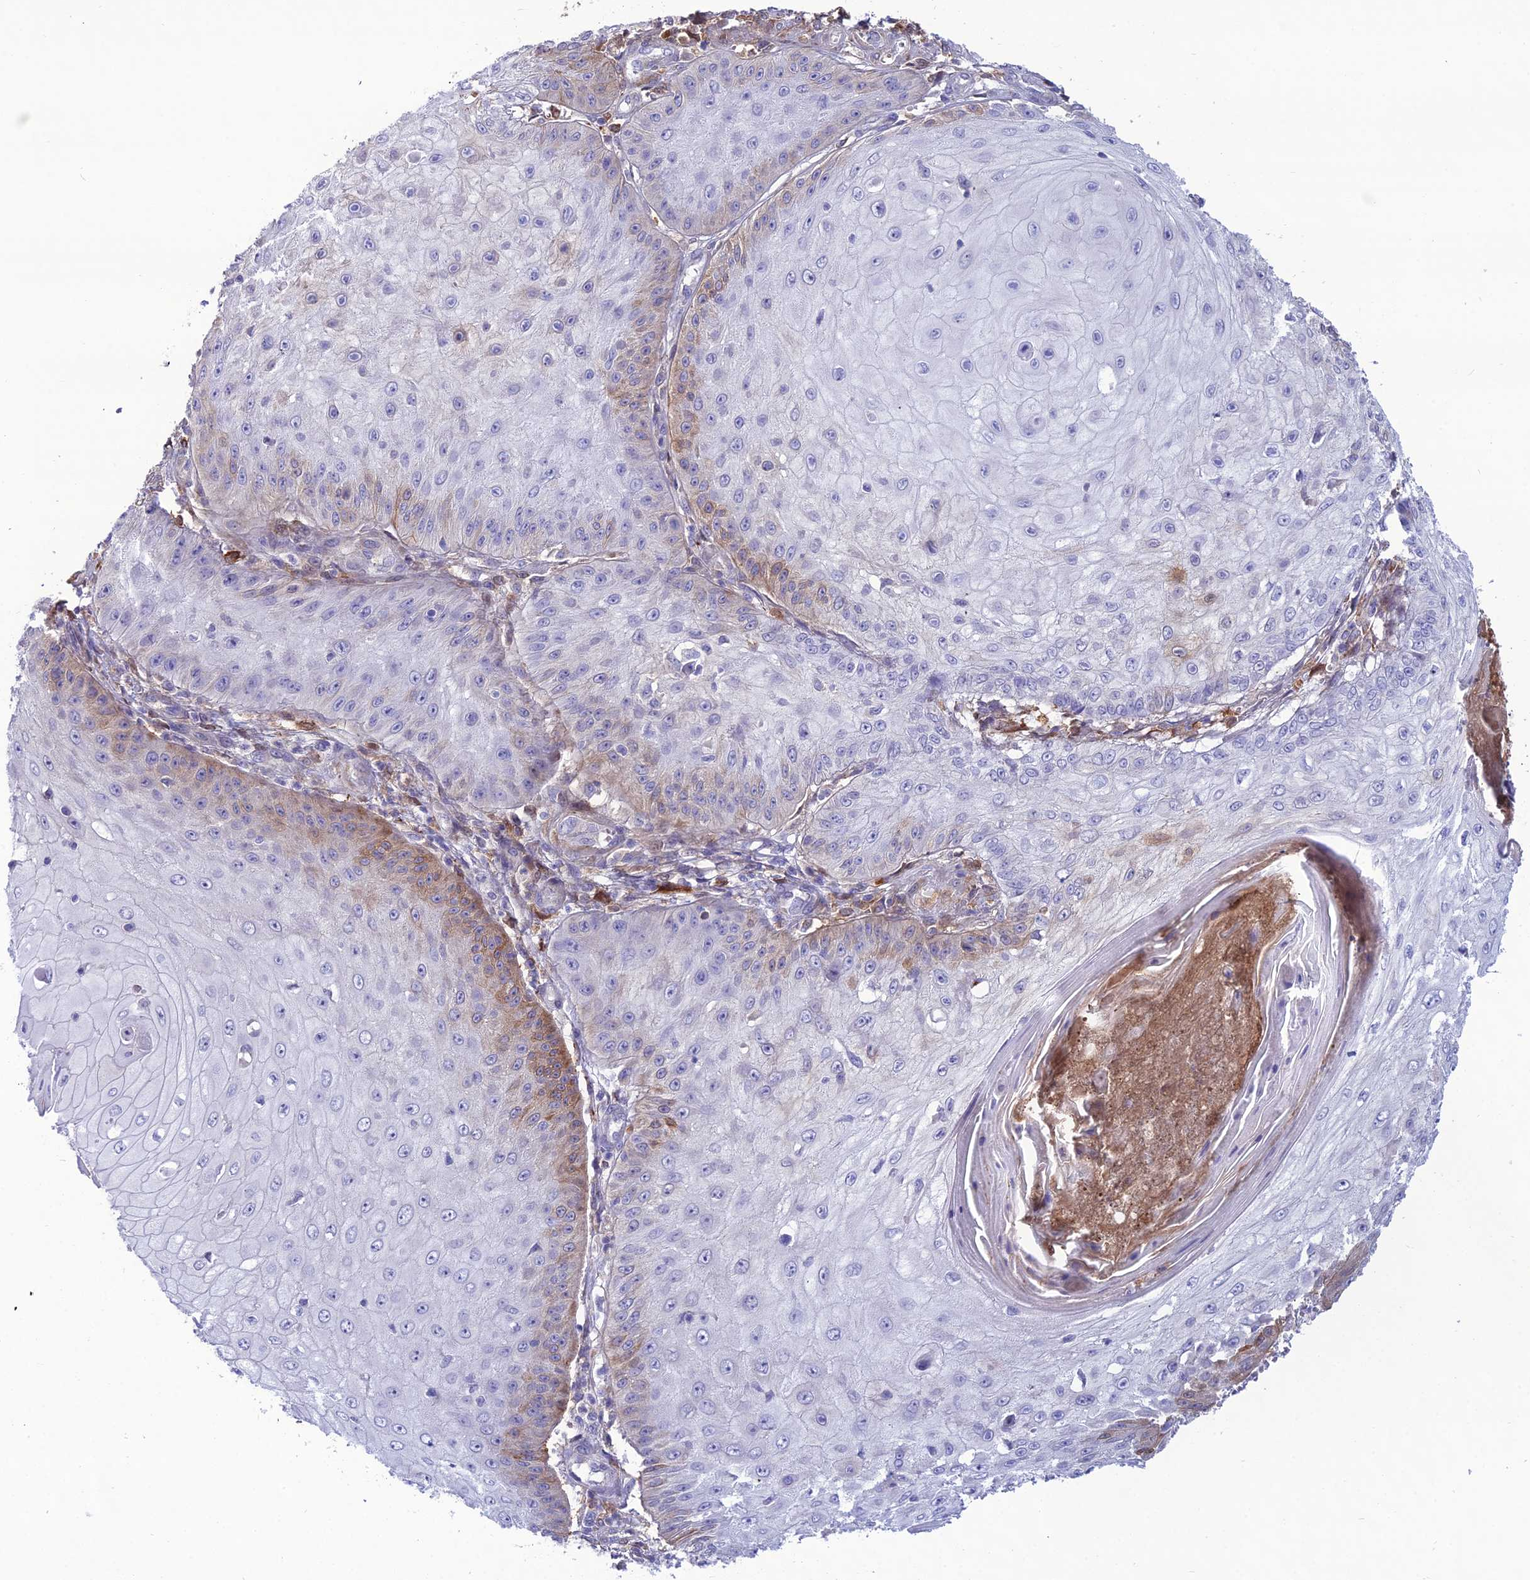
{"staining": {"intensity": "moderate", "quantity": "<25%", "location": "cytoplasmic/membranous"}, "tissue": "skin cancer", "cell_type": "Tumor cells", "image_type": "cancer", "snomed": [{"axis": "morphology", "description": "Squamous cell carcinoma, NOS"}, {"axis": "topography", "description": "Skin"}], "caption": "Human skin cancer stained for a protein (brown) displays moderate cytoplasmic/membranous positive positivity in approximately <25% of tumor cells.", "gene": "MB21D2", "patient": {"sex": "male", "age": 70}}